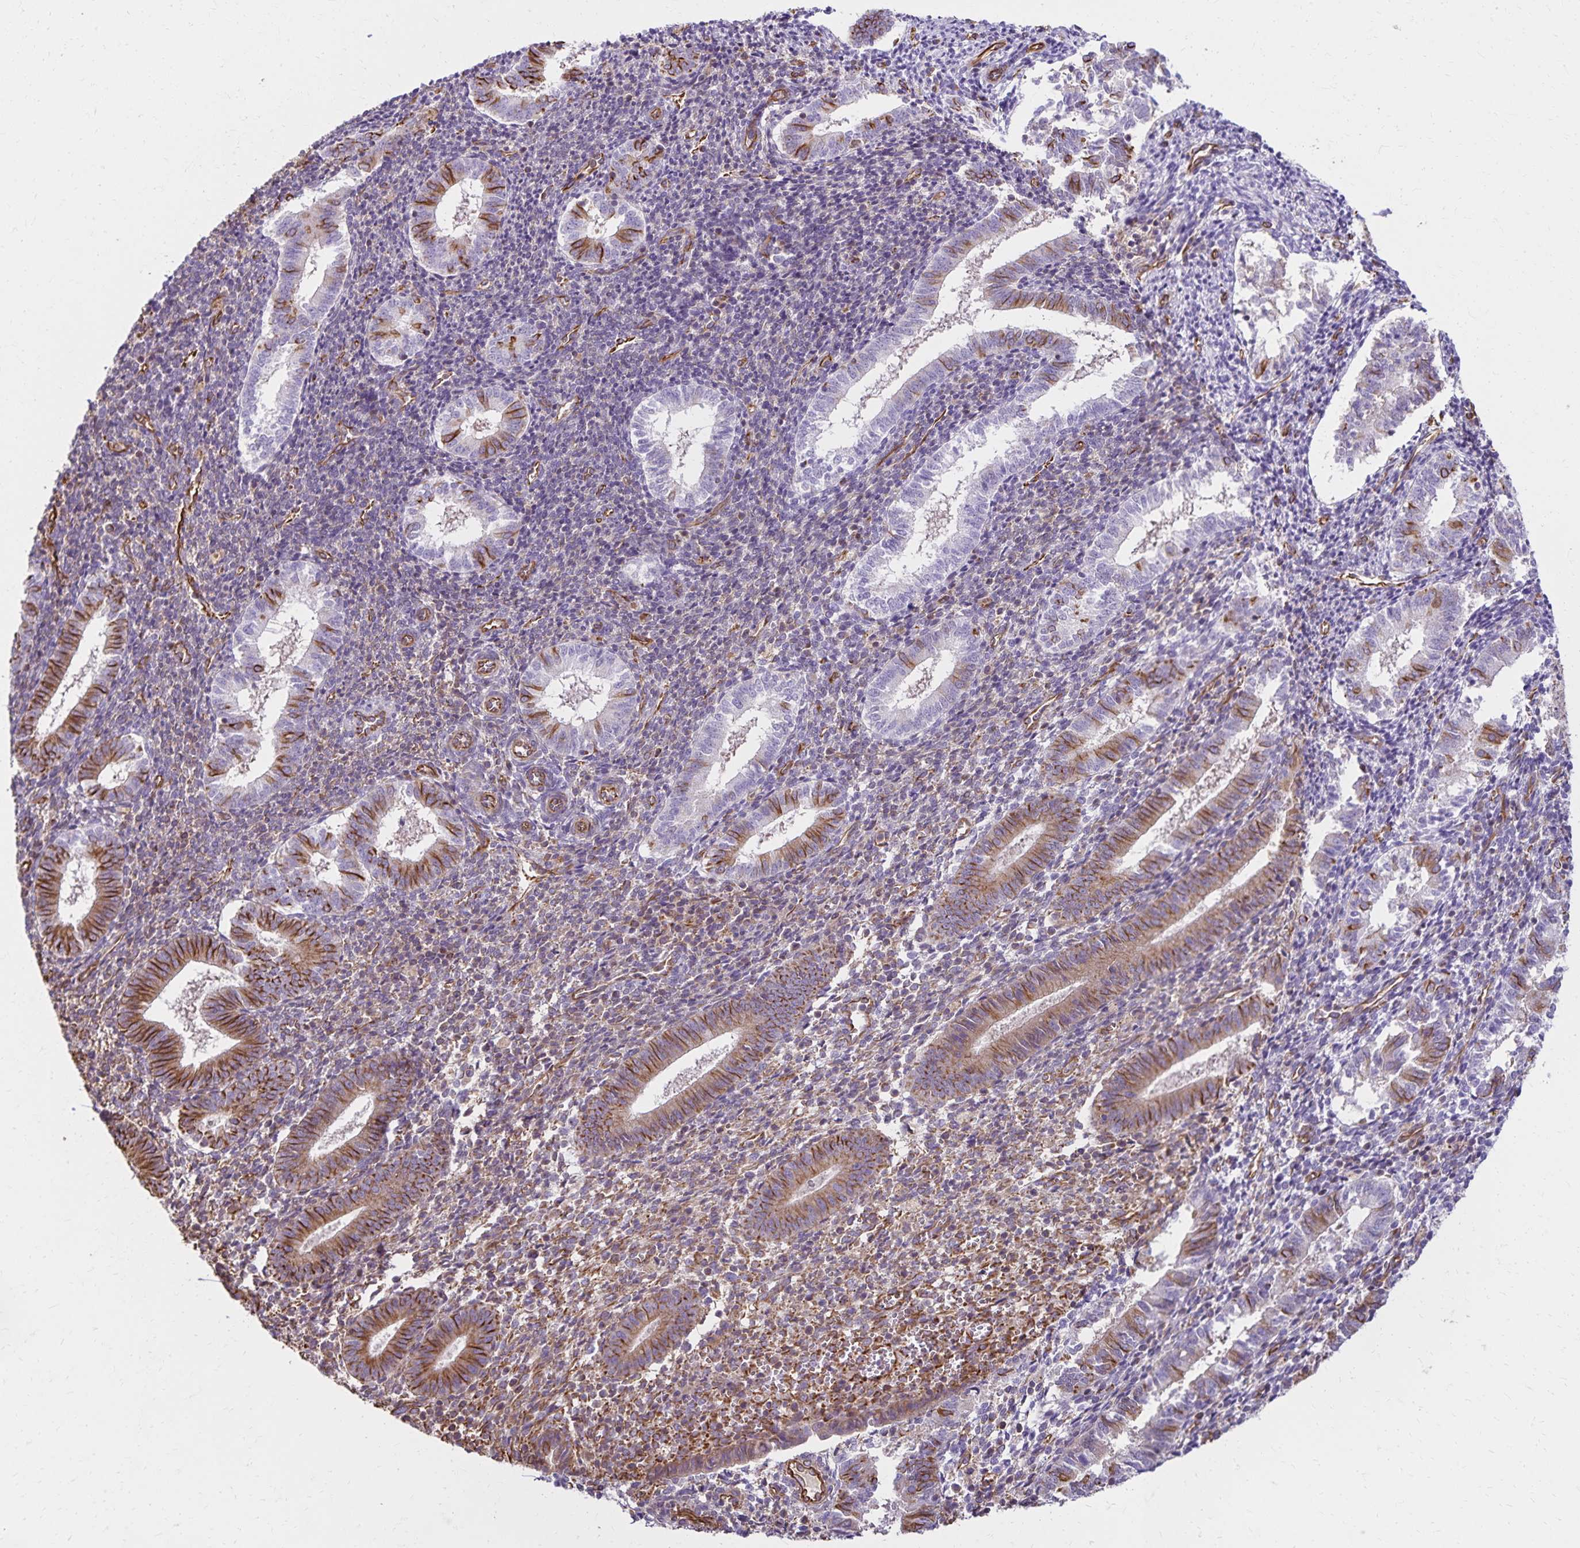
{"staining": {"intensity": "moderate", "quantity": "25%-75%", "location": "cytoplasmic/membranous"}, "tissue": "endometrium", "cell_type": "Cells in endometrial stroma", "image_type": "normal", "snomed": [{"axis": "morphology", "description": "Normal tissue, NOS"}, {"axis": "topography", "description": "Endometrium"}], "caption": "Immunohistochemistry (DAB) staining of normal human endometrium shows moderate cytoplasmic/membranous protein staining in approximately 25%-75% of cells in endometrial stroma. The staining was performed using DAB (3,3'-diaminobenzidine), with brown indicating positive protein expression. Nuclei are stained blue with hematoxylin.", "gene": "TRPV6", "patient": {"sex": "female", "age": 25}}